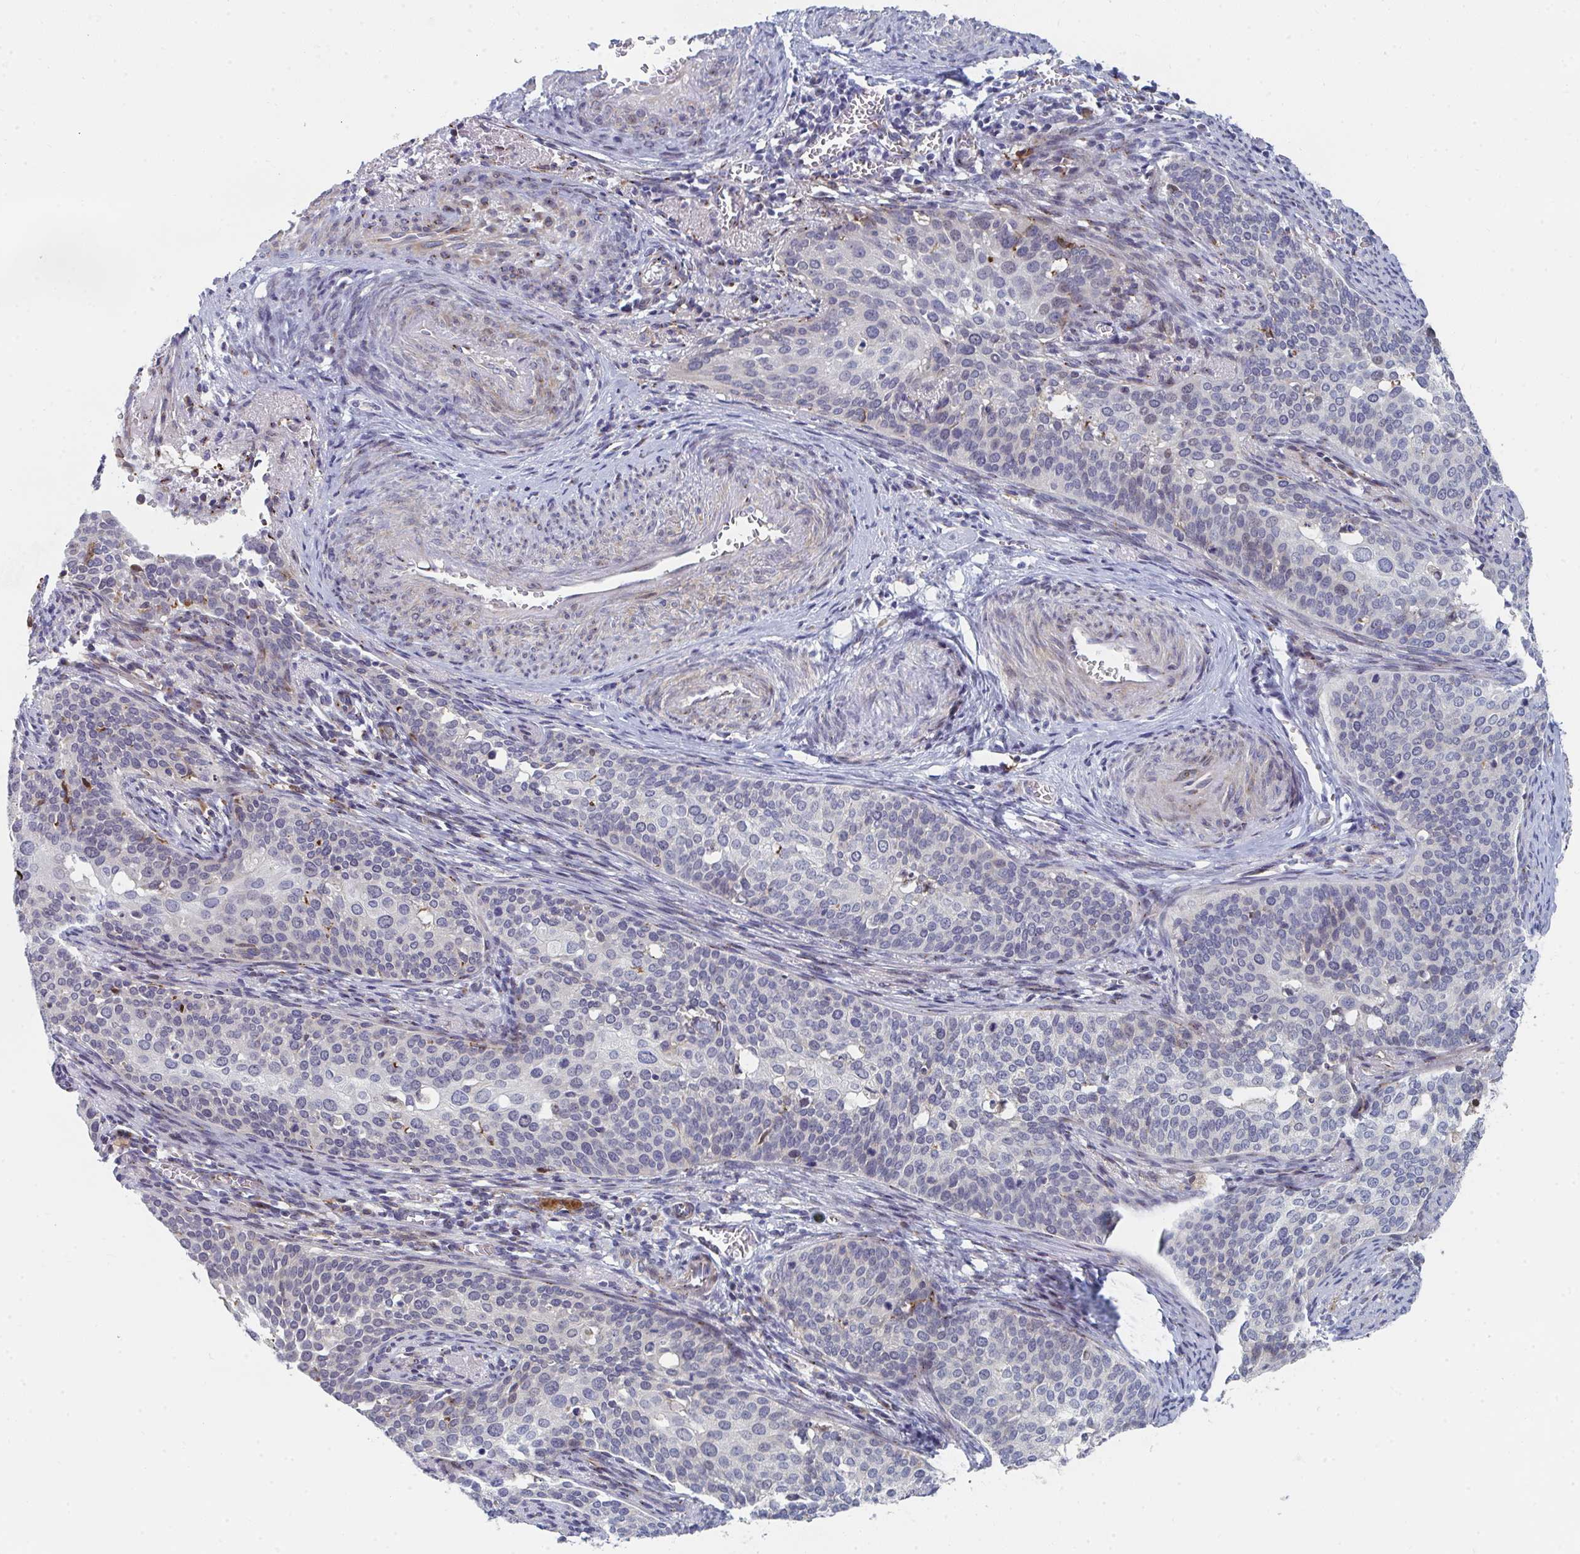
{"staining": {"intensity": "negative", "quantity": "none", "location": "none"}, "tissue": "cervical cancer", "cell_type": "Tumor cells", "image_type": "cancer", "snomed": [{"axis": "morphology", "description": "Squamous cell carcinoma, NOS"}, {"axis": "topography", "description": "Cervix"}], "caption": "Tumor cells are negative for brown protein staining in squamous cell carcinoma (cervical).", "gene": "PSMG1", "patient": {"sex": "female", "age": 44}}